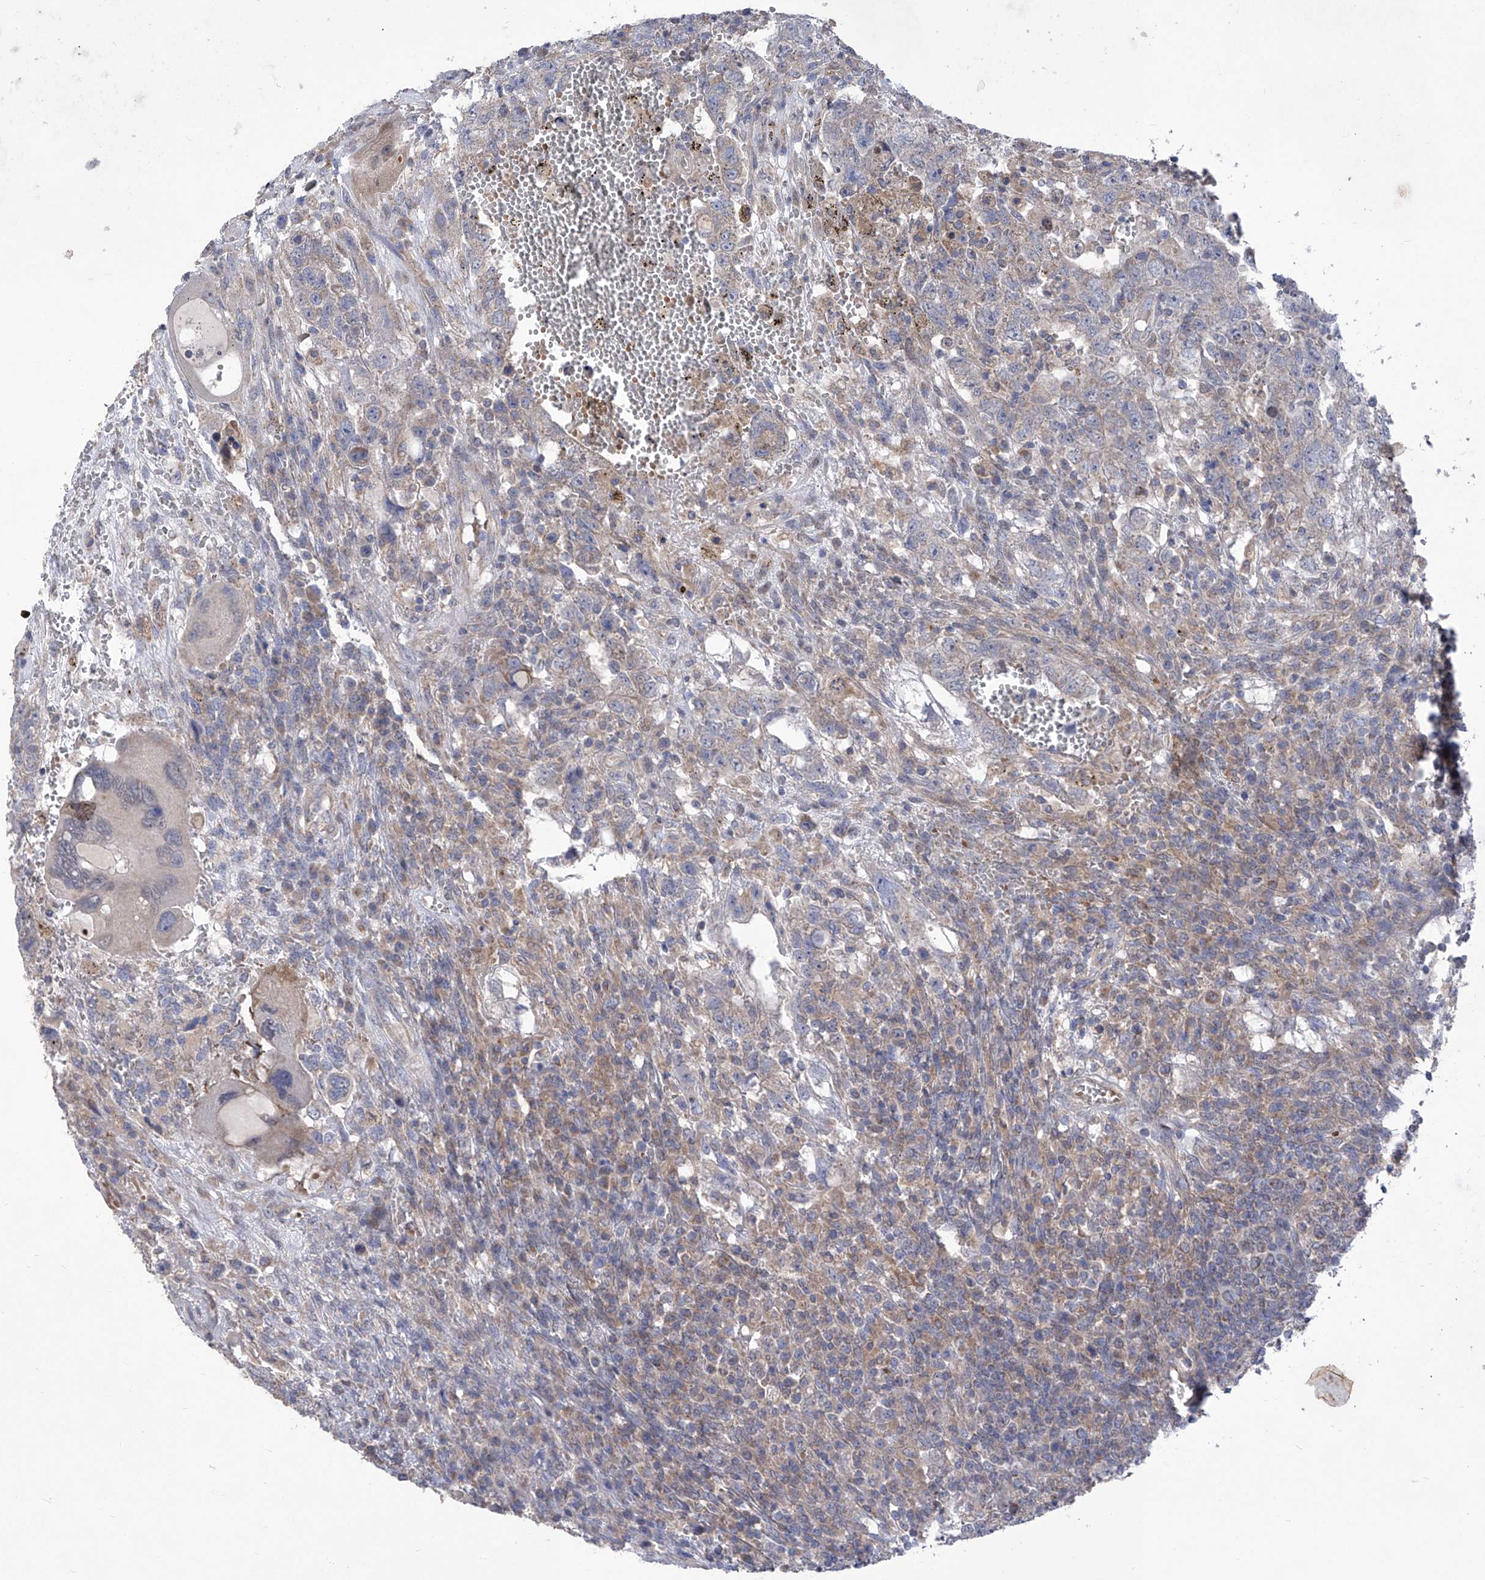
{"staining": {"intensity": "negative", "quantity": "none", "location": "none"}, "tissue": "testis cancer", "cell_type": "Tumor cells", "image_type": "cancer", "snomed": [{"axis": "morphology", "description": "Carcinoma, Embryonal, NOS"}, {"axis": "topography", "description": "Testis"}], "caption": "DAB immunohistochemical staining of human embryonal carcinoma (testis) exhibits no significant positivity in tumor cells.", "gene": "COQ3", "patient": {"sex": "male", "age": 26}}